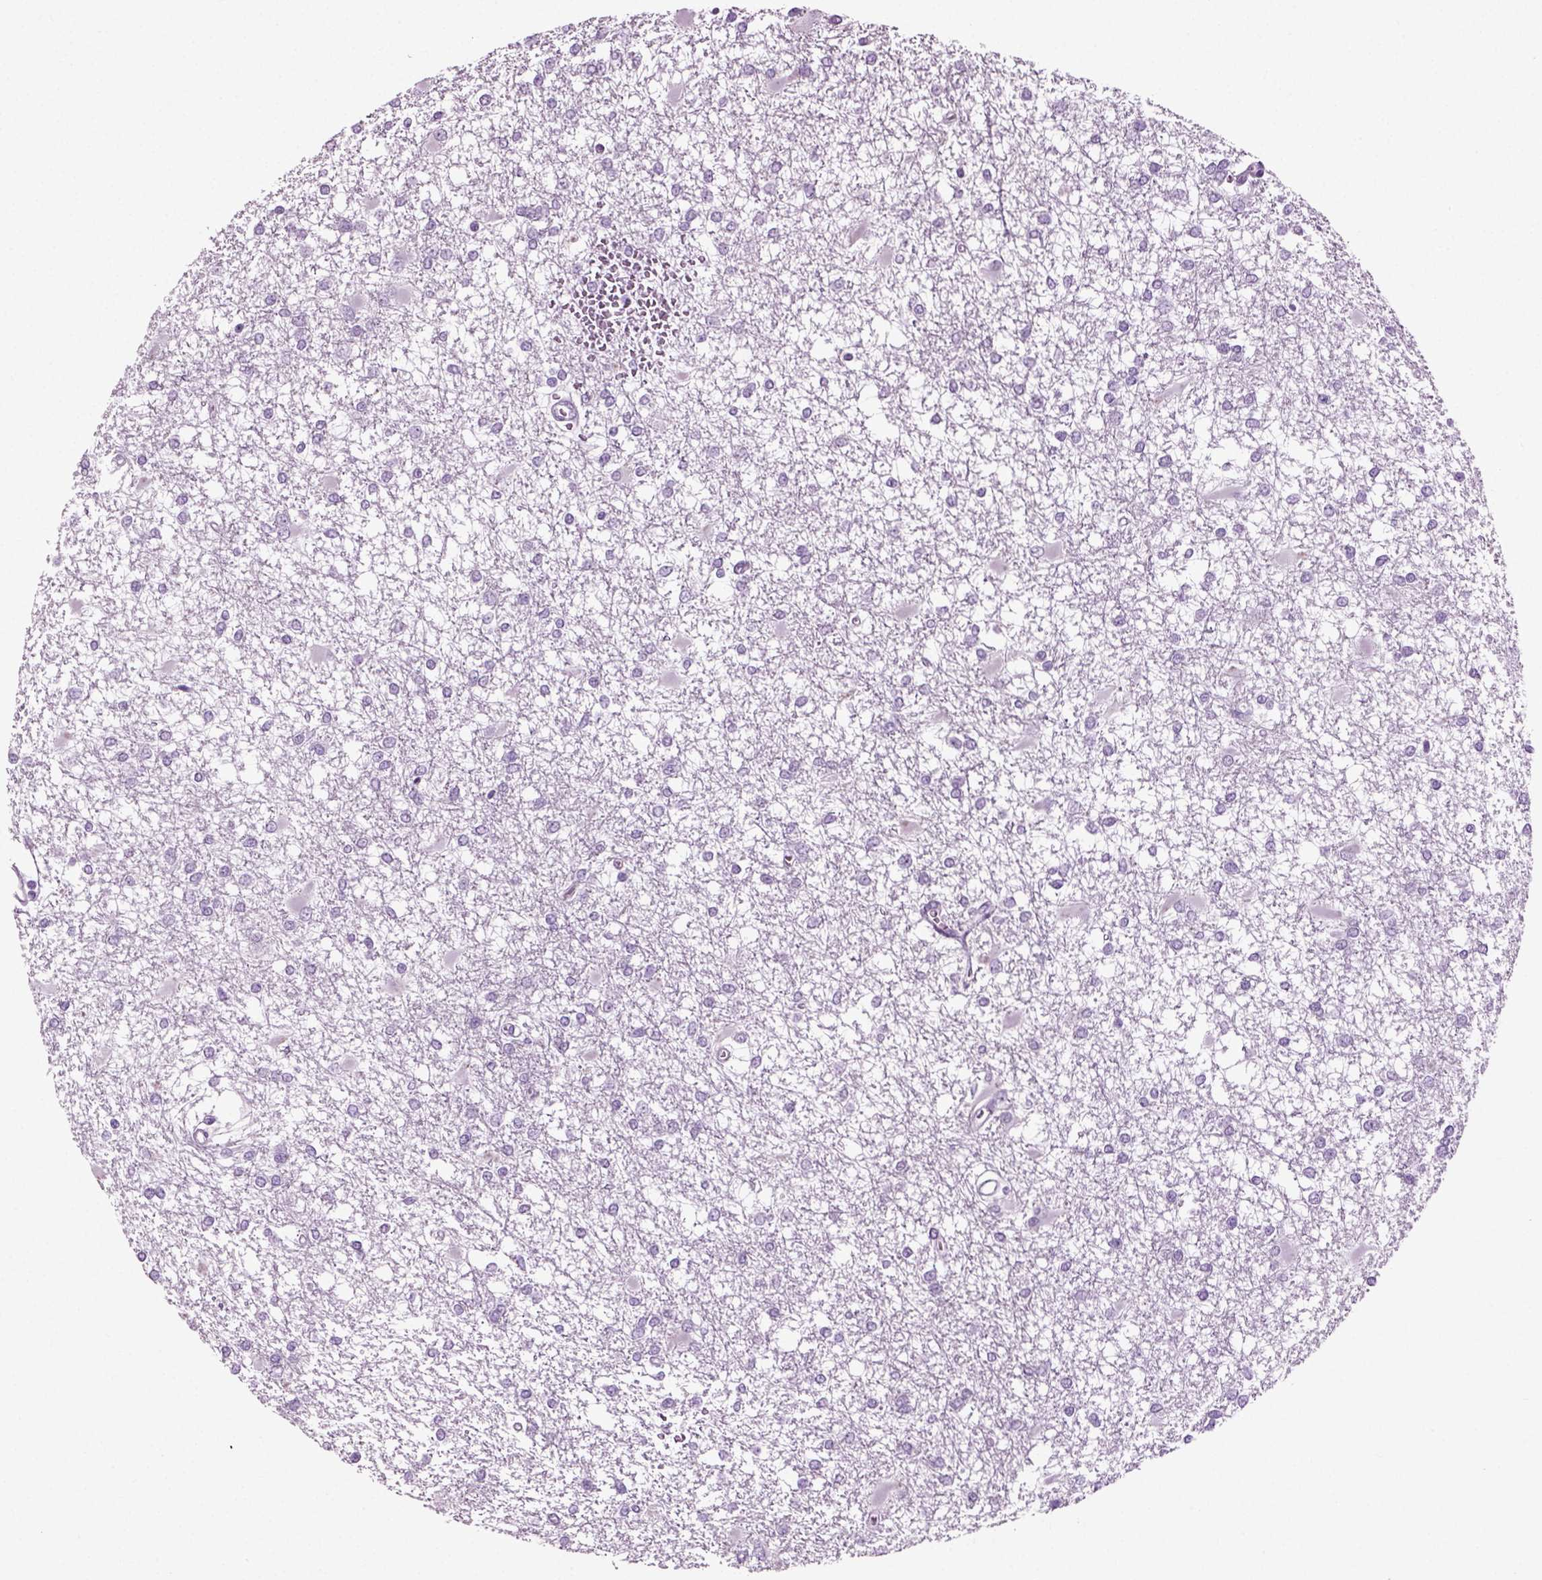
{"staining": {"intensity": "negative", "quantity": "none", "location": "none"}, "tissue": "glioma", "cell_type": "Tumor cells", "image_type": "cancer", "snomed": [{"axis": "morphology", "description": "Glioma, malignant, High grade"}, {"axis": "topography", "description": "Cerebral cortex"}], "caption": "Malignant glioma (high-grade) stained for a protein using immunohistochemistry (IHC) exhibits no positivity tumor cells.", "gene": "PRLH", "patient": {"sex": "male", "age": 79}}